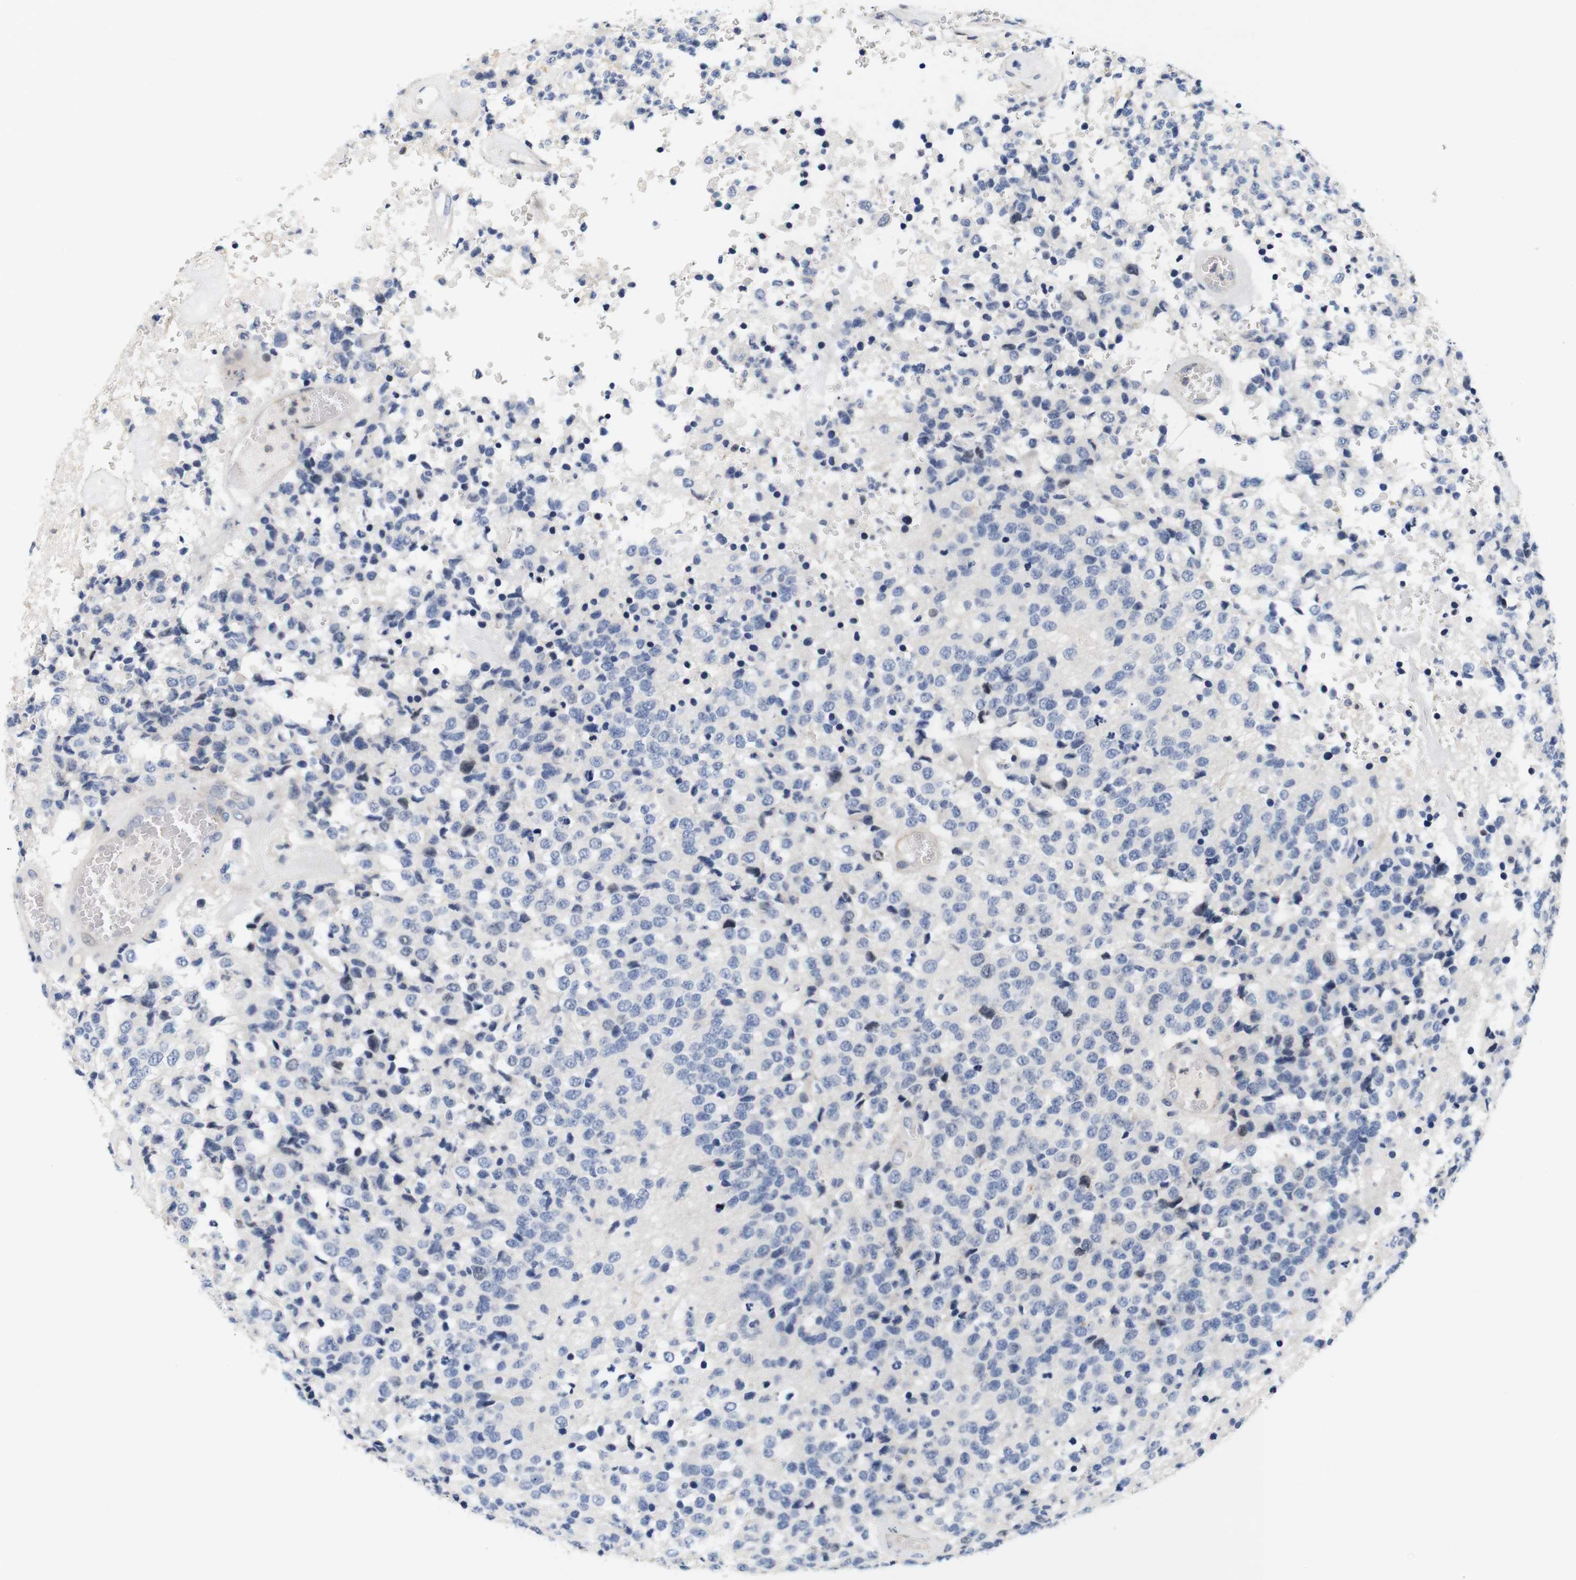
{"staining": {"intensity": "negative", "quantity": "none", "location": "none"}, "tissue": "glioma", "cell_type": "Tumor cells", "image_type": "cancer", "snomed": [{"axis": "morphology", "description": "Glioma, malignant, High grade"}, {"axis": "topography", "description": "pancreas cauda"}], "caption": "High magnification brightfield microscopy of malignant glioma (high-grade) stained with DAB (3,3'-diaminobenzidine) (brown) and counterstained with hematoxylin (blue): tumor cells show no significant positivity.", "gene": "CYB561", "patient": {"sex": "male", "age": 60}}